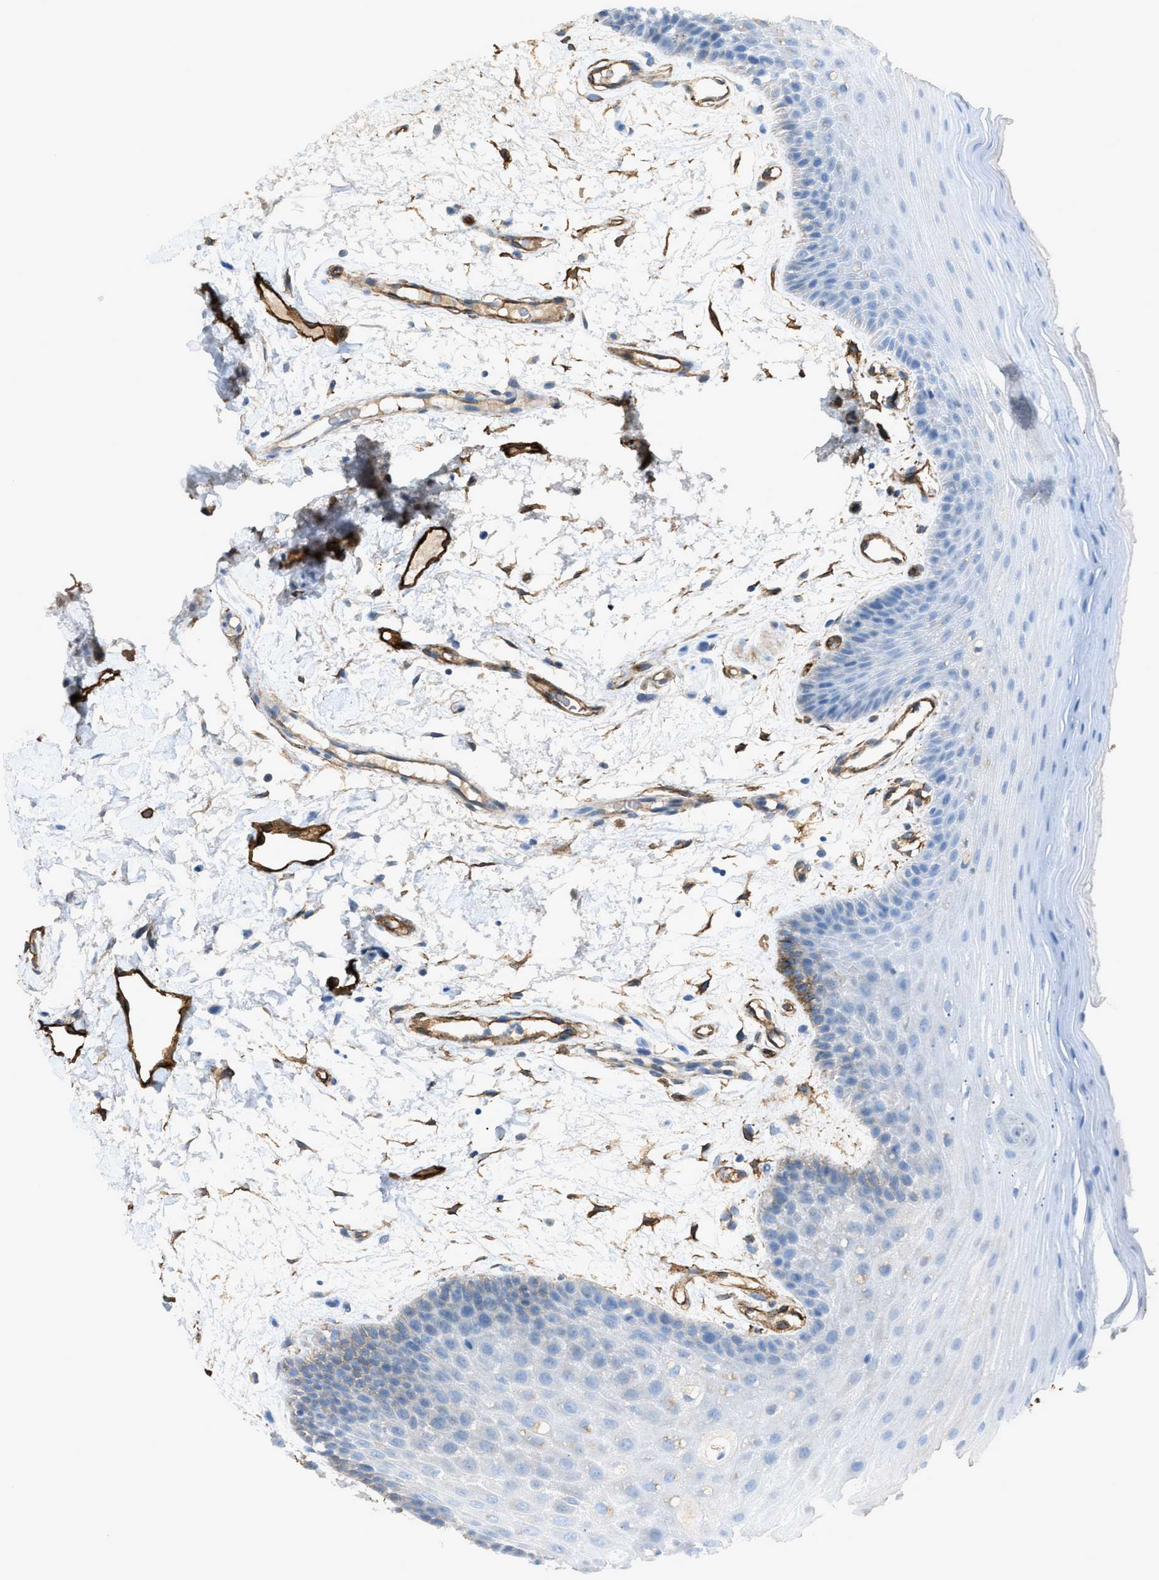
{"staining": {"intensity": "negative", "quantity": "none", "location": "none"}, "tissue": "oral mucosa", "cell_type": "Squamous epithelial cells", "image_type": "normal", "snomed": [{"axis": "morphology", "description": "Normal tissue, NOS"}, {"axis": "morphology", "description": "Squamous cell carcinoma, NOS"}, {"axis": "topography", "description": "Oral tissue"}, {"axis": "topography", "description": "Head-Neck"}], "caption": "Immunohistochemical staining of unremarkable oral mucosa displays no significant expression in squamous epithelial cells. (Brightfield microscopy of DAB immunohistochemistry at high magnification).", "gene": "SLC22A15", "patient": {"sex": "male", "age": 71}}